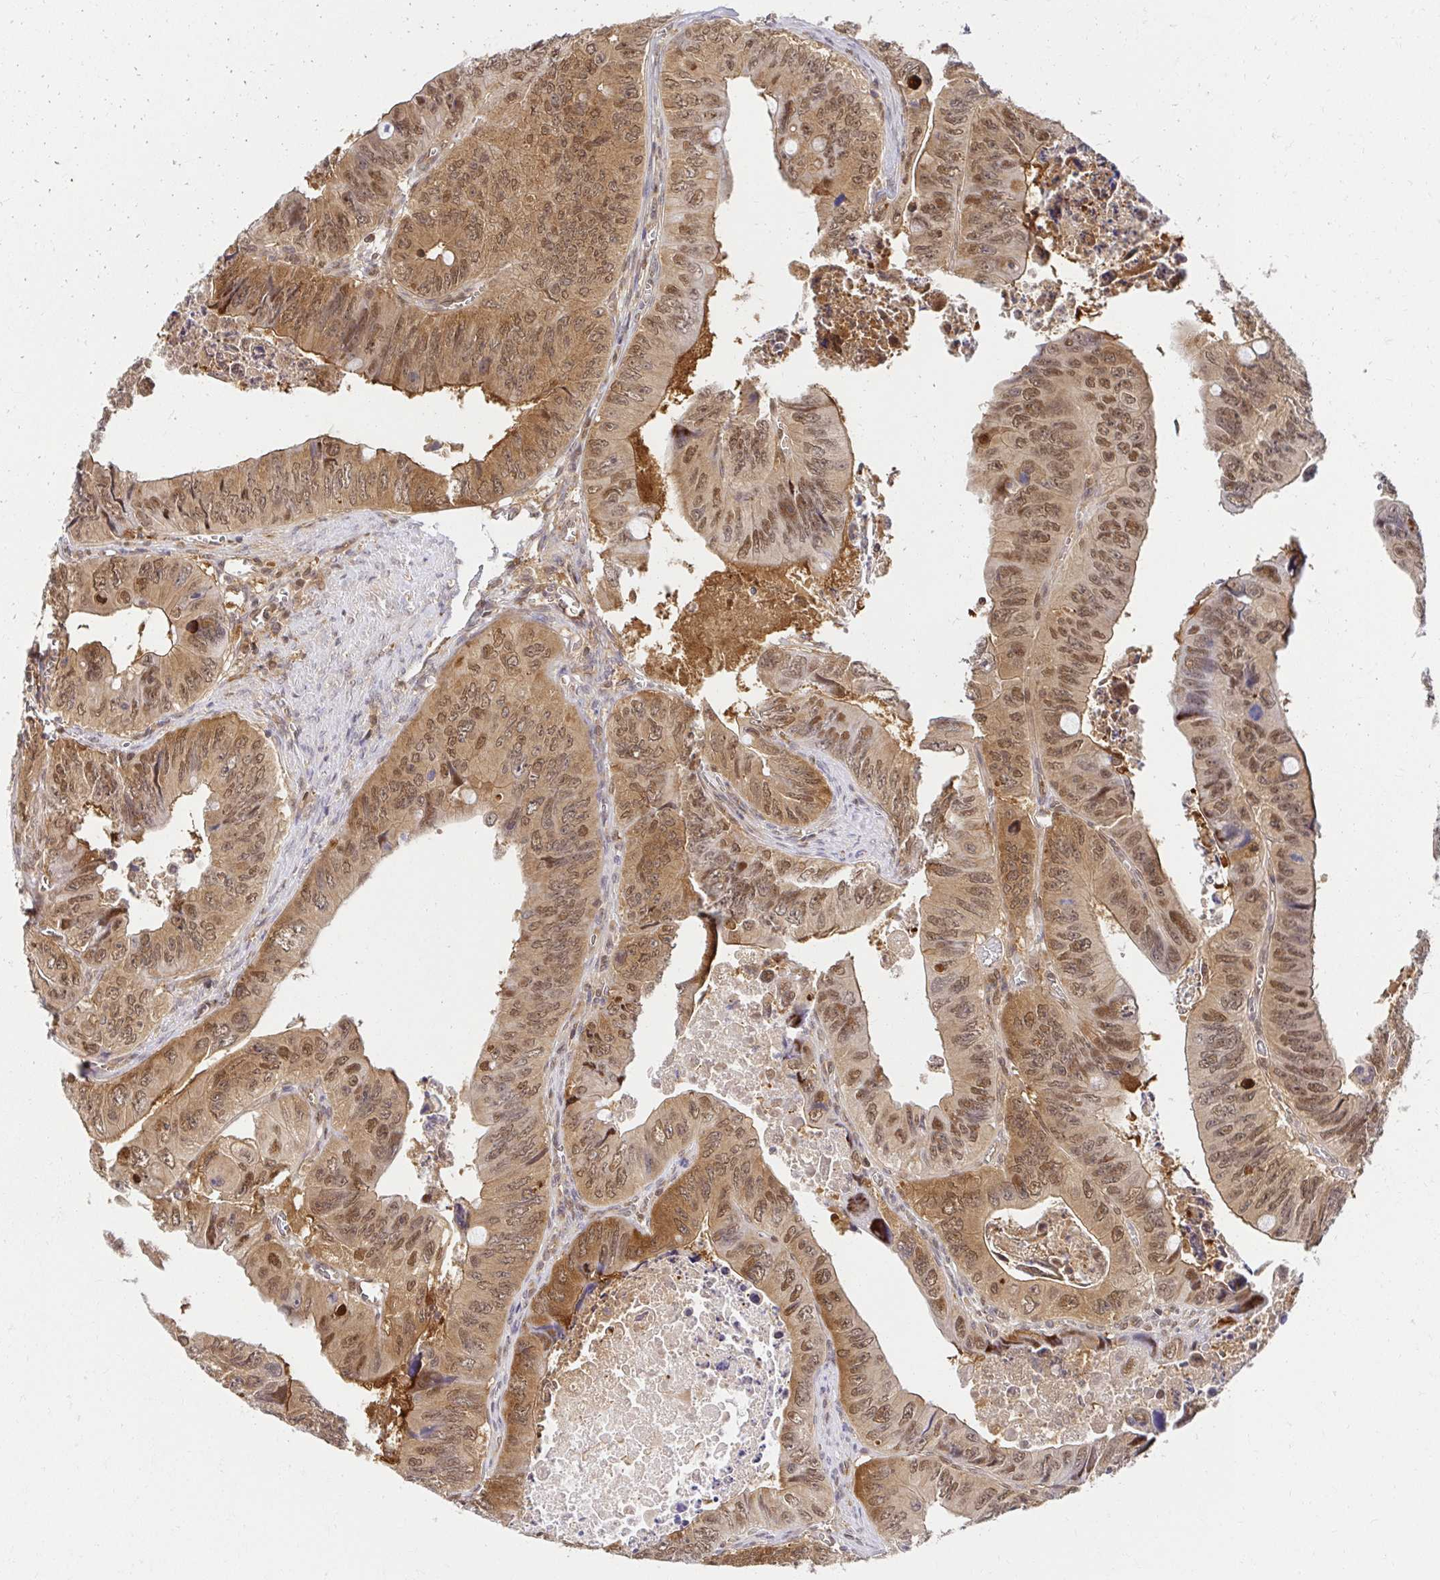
{"staining": {"intensity": "moderate", "quantity": ">75%", "location": "cytoplasmic/membranous,nuclear"}, "tissue": "colorectal cancer", "cell_type": "Tumor cells", "image_type": "cancer", "snomed": [{"axis": "morphology", "description": "Adenocarcinoma, NOS"}, {"axis": "topography", "description": "Colon"}], "caption": "Human colorectal adenocarcinoma stained with a protein marker exhibits moderate staining in tumor cells.", "gene": "PSMA4", "patient": {"sex": "female", "age": 84}}